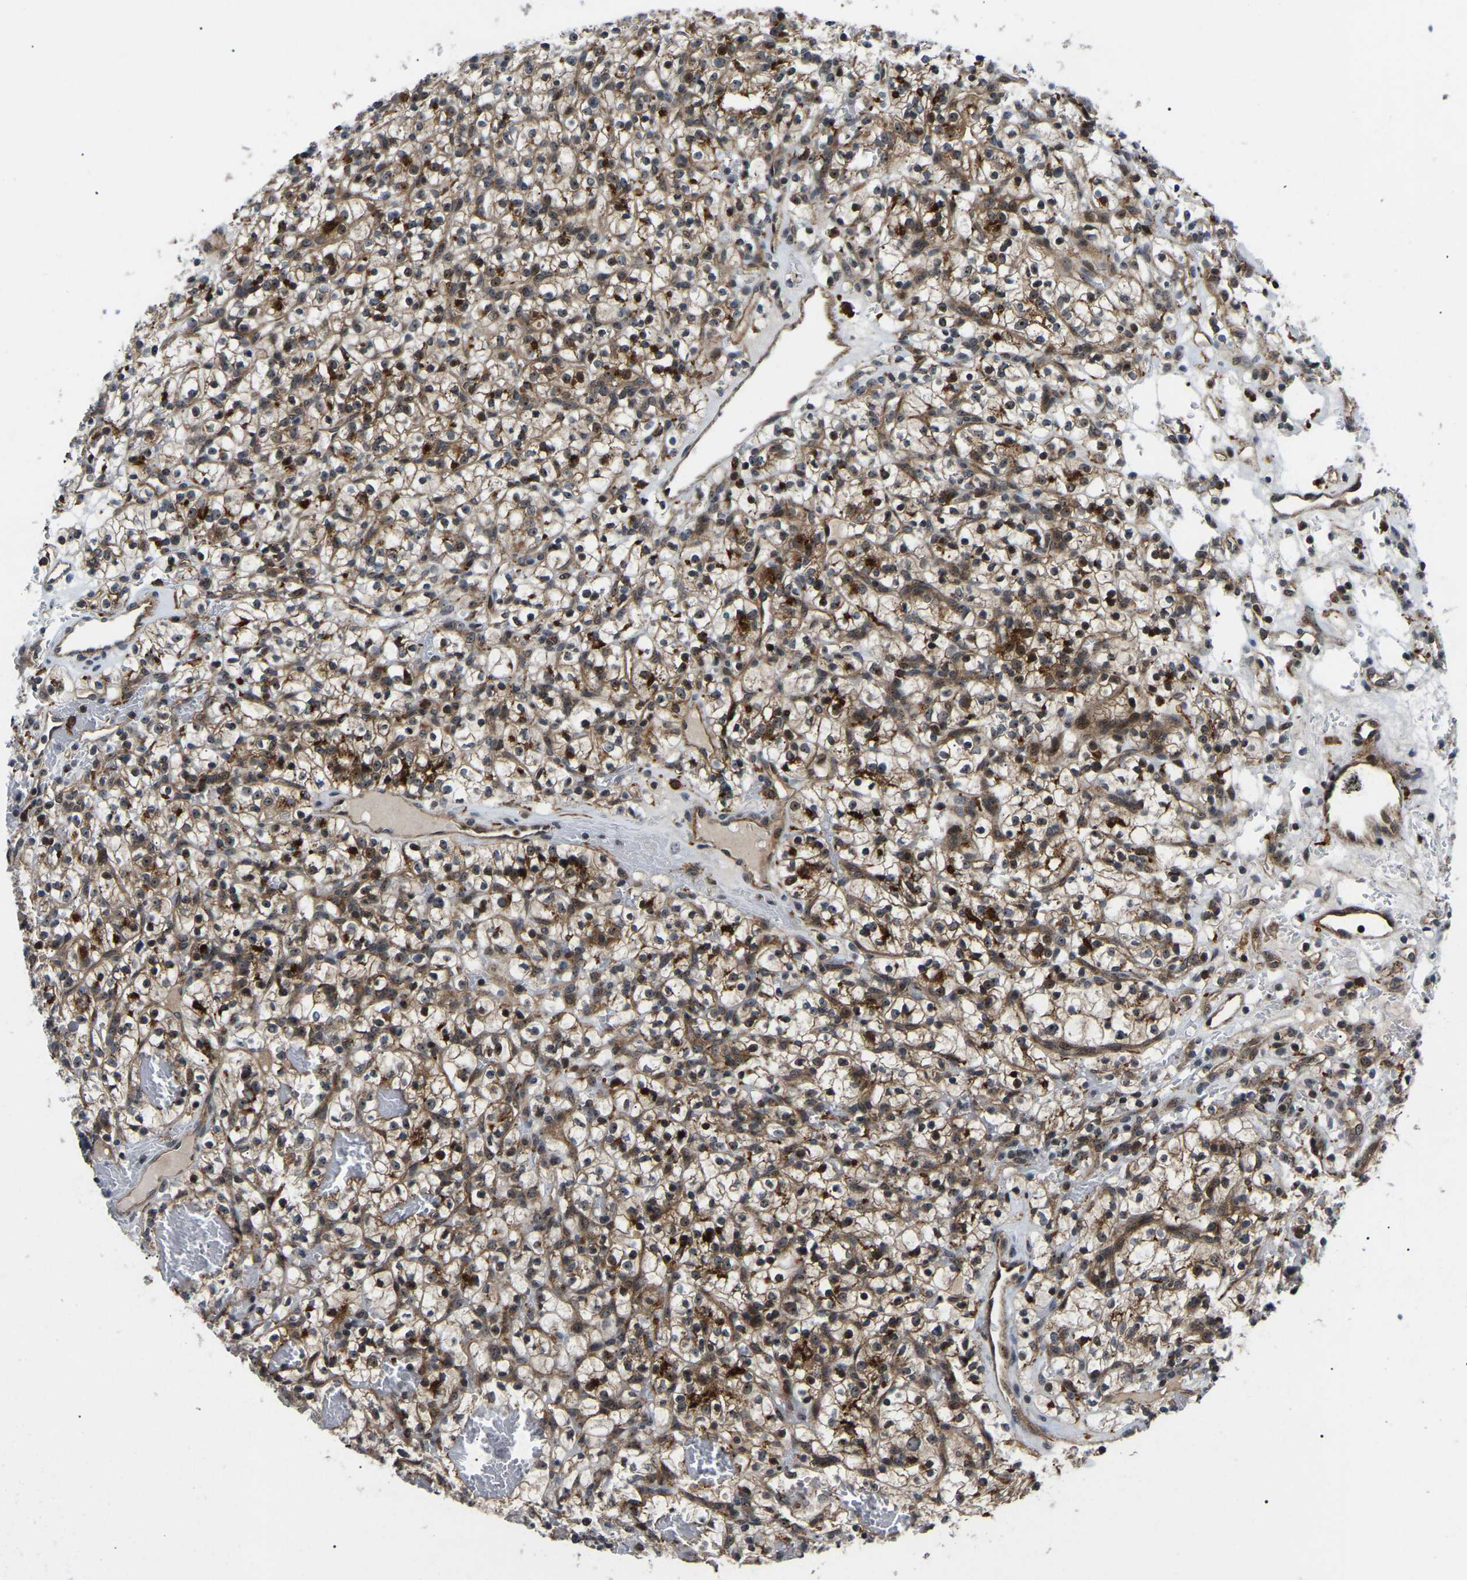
{"staining": {"intensity": "moderate", "quantity": ">75%", "location": "cytoplasmic/membranous,nuclear"}, "tissue": "renal cancer", "cell_type": "Tumor cells", "image_type": "cancer", "snomed": [{"axis": "morphology", "description": "Adenocarcinoma, NOS"}, {"axis": "topography", "description": "Kidney"}], "caption": "Immunohistochemistry of adenocarcinoma (renal) shows medium levels of moderate cytoplasmic/membranous and nuclear expression in about >75% of tumor cells.", "gene": "RRP1B", "patient": {"sex": "female", "age": 57}}